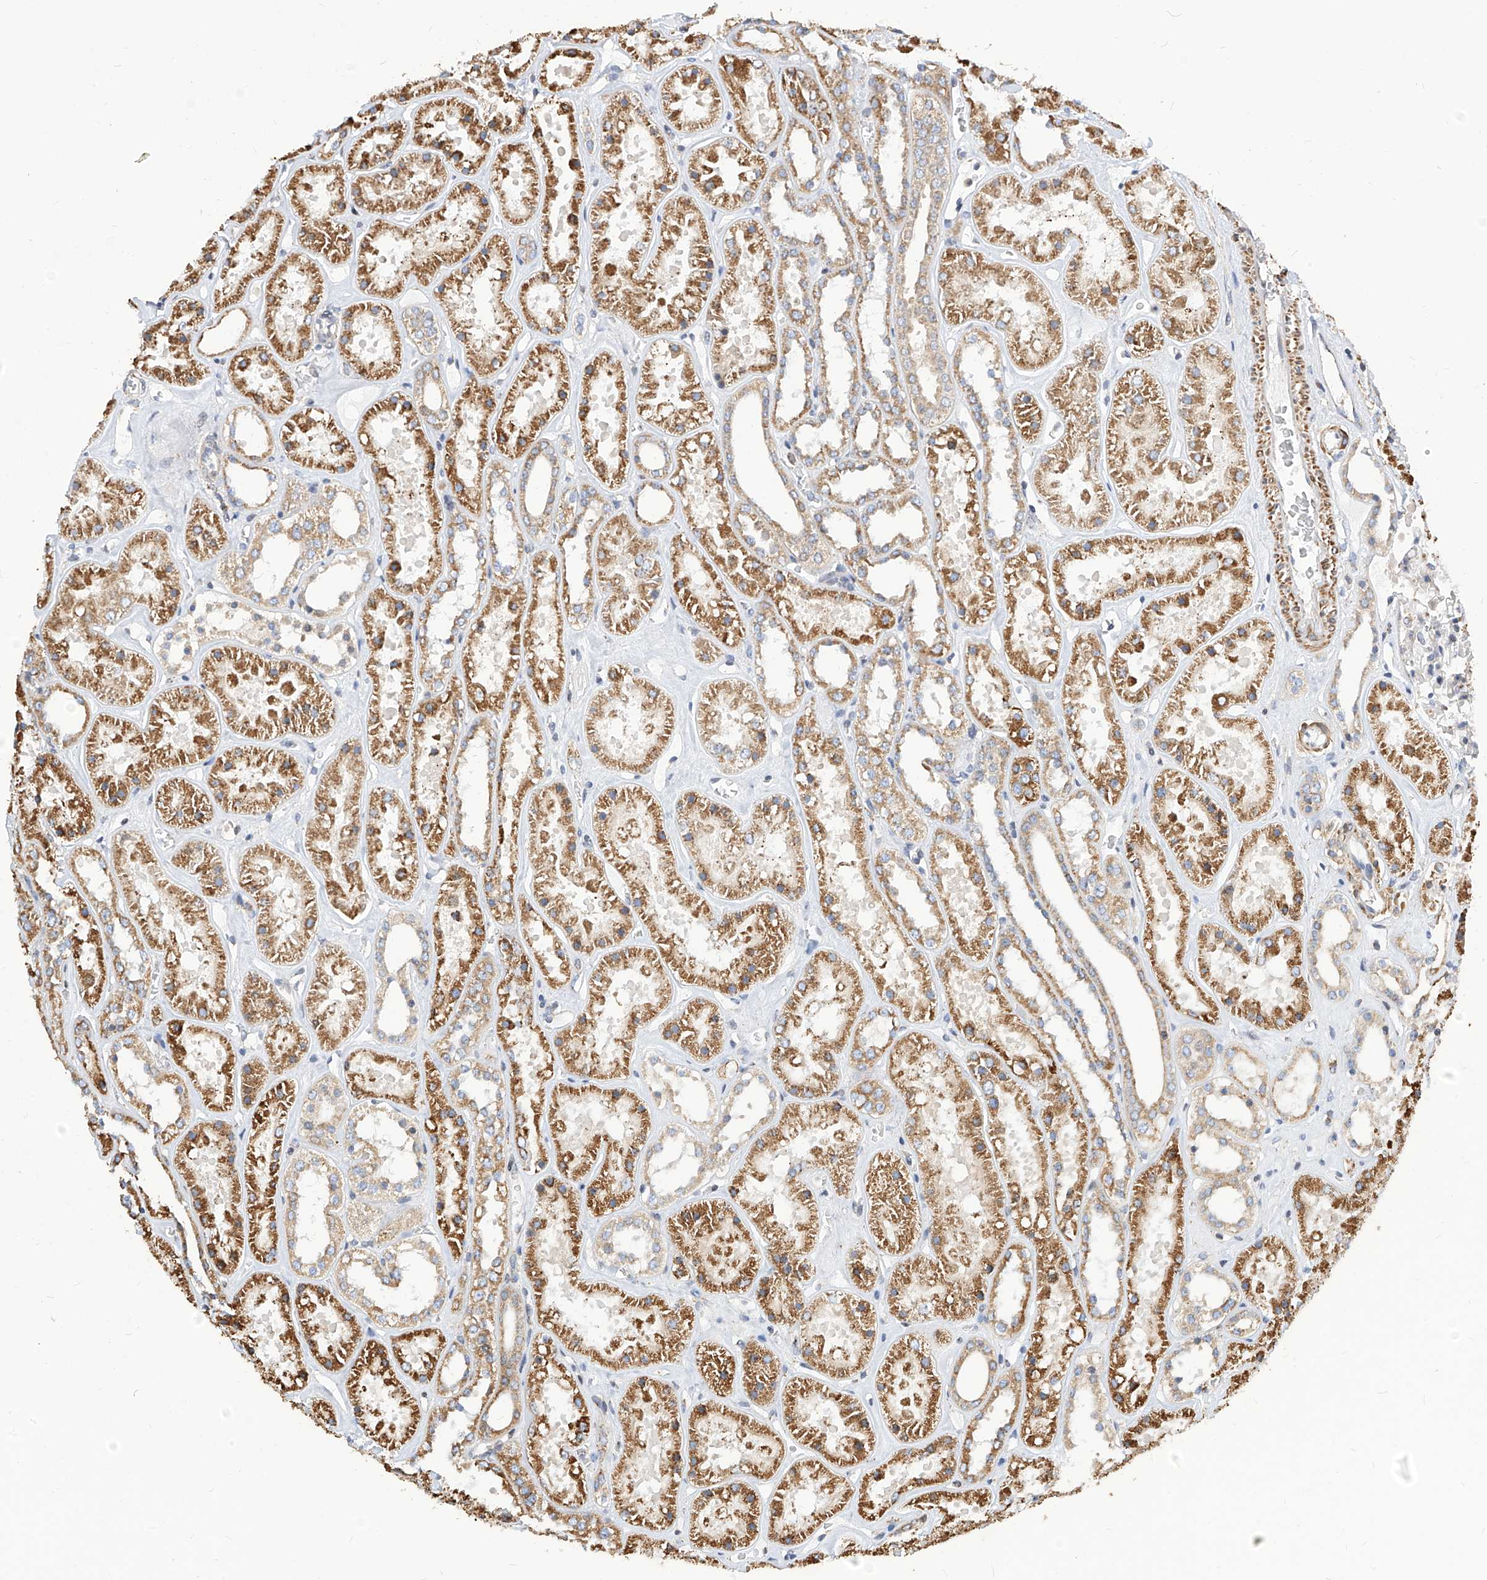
{"staining": {"intensity": "weak", "quantity": "25%-75%", "location": "cytoplasmic/membranous"}, "tissue": "kidney", "cell_type": "Cells in glomeruli", "image_type": "normal", "snomed": [{"axis": "morphology", "description": "Normal tissue, NOS"}, {"axis": "topography", "description": "Kidney"}], "caption": "Immunohistochemical staining of benign kidney shows 25%-75% levels of weak cytoplasmic/membranous protein positivity in about 25%-75% of cells in glomeruli. The protein of interest is stained brown, and the nuclei are stained in blue (DAB IHC with brightfield microscopy, high magnification).", "gene": "TTLL8", "patient": {"sex": "female", "age": 41}}